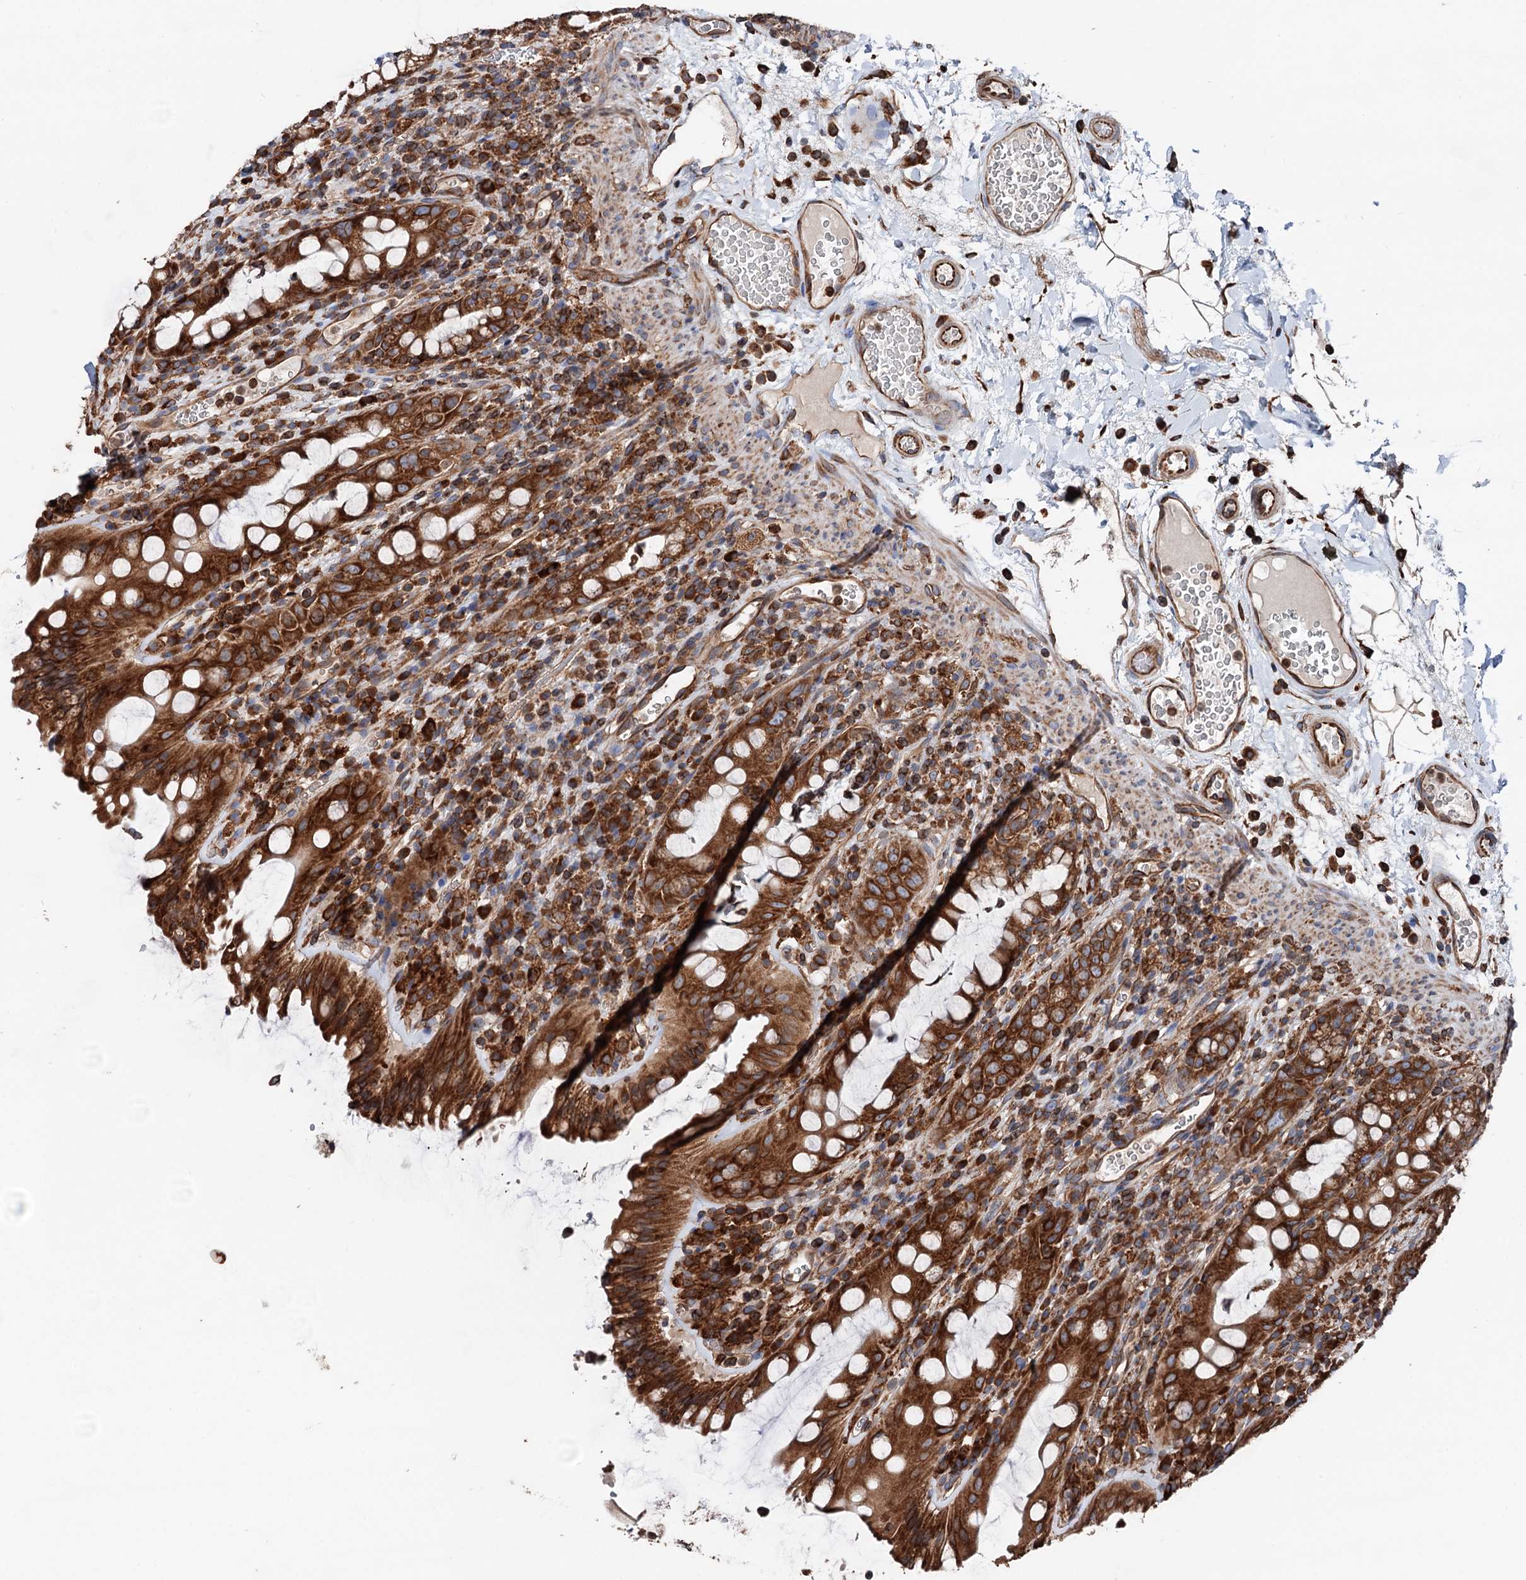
{"staining": {"intensity": "strong", "quantity": ">75%", "location": "cytoplasmic/membranous"}, "tissue": "rectum", "cell_type": "Glandular cells", "image_type": "normal", "snomed": [{"axis": "morphology", "description": "Normal tissue, NOS"}, {"axis": "topography", "description": "Rectum"}], "caption": "High-power microscopy captured an immunohistochemistry (IHC) image of normal rectum, revealing strong cytoplasmic/membranous expression in about >75% of glandular cells.", "gene": "ERP29", "patient": {"sex": "female", "age": 57}}